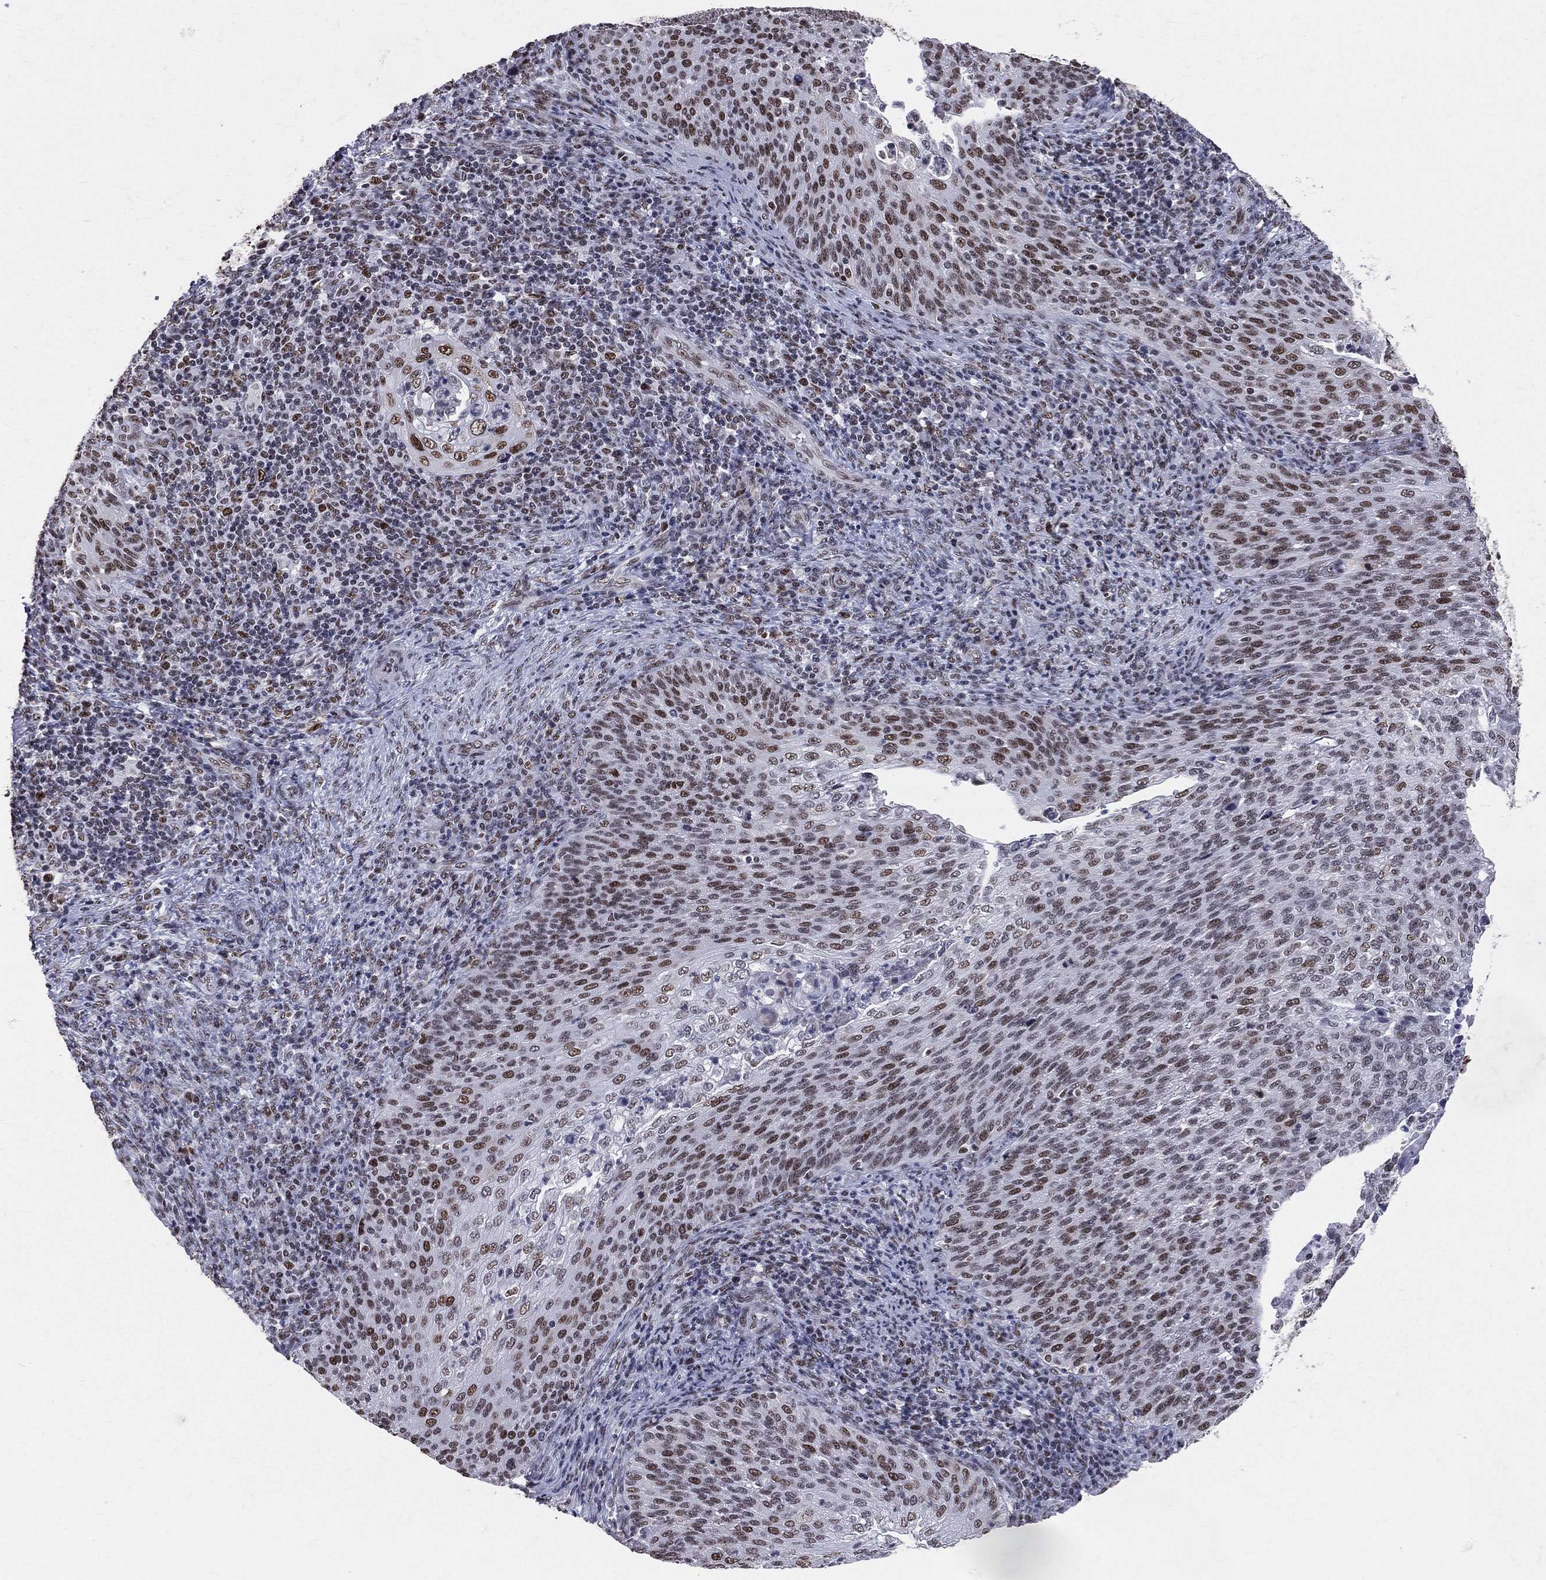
{"staining": {"intensity": "strong", "quantity": "25%-75%", "location": "nuclear"}, "tissue": "cervical cancer", "cell_type": "Tumor cells", "image_type": "cancer", "snomed": [{"axis": "morphology", "description": "Squamous cell carcinoma, NOS"}, {"axis": "topography", "description": "Cervix"}], "caption": "This image demonstrates cervical squamous cell carcinoma stained with immunohistochemistry (IHC) to label a protein in brown. The nuclear of tumor cells show strong positivity for the protein. Nuclei are counter-stained blue.", "gene": "CDK7", "patient": {"sex": "female", "age": 52}}